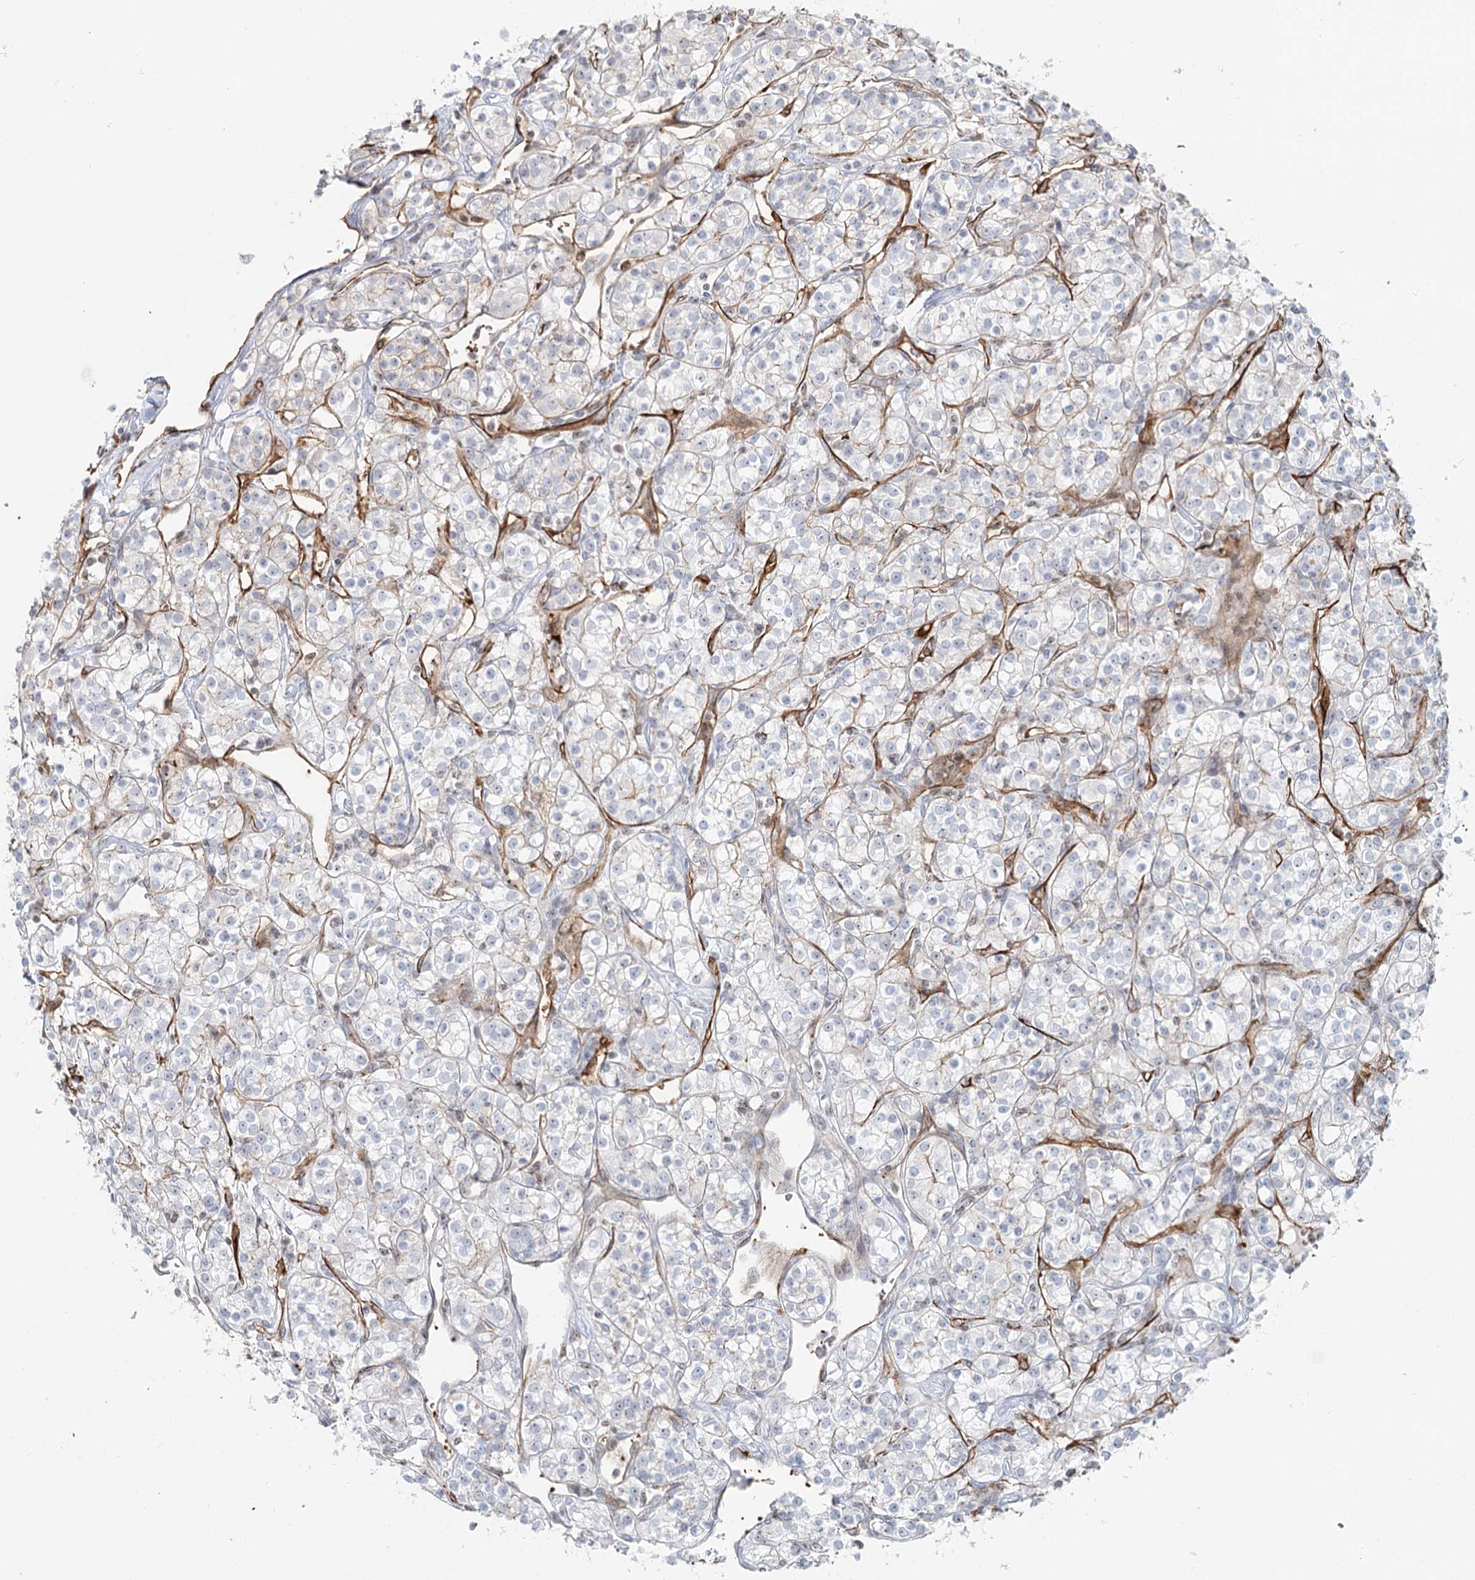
{"staining": {"intensity": "negative", "quantity": "none", "location": "none"}, "tissue": "renal cancer", "cell_type": "Tumor cells", "image_type": "cancer", "snomed": [{"axis": "morphology", "description": "Adenocarcinoma, NOS"}, {"axis": "topography", "description": "Kidney"}], "caption": "High power microscopy histopathology image of an immunohistochemistry image of adenocarcinoma (renal), revealing no significant positivity in tumor cells. Brightfield microscopy of immunohistochemistry (IHC) stained with DAB (3,3'-diaminobenzidine) (brown) and hematoxylin (blue), captured at high magnification.", "gene": "ZFYVE28", "patient": {"sex": "male", "age": 77}}